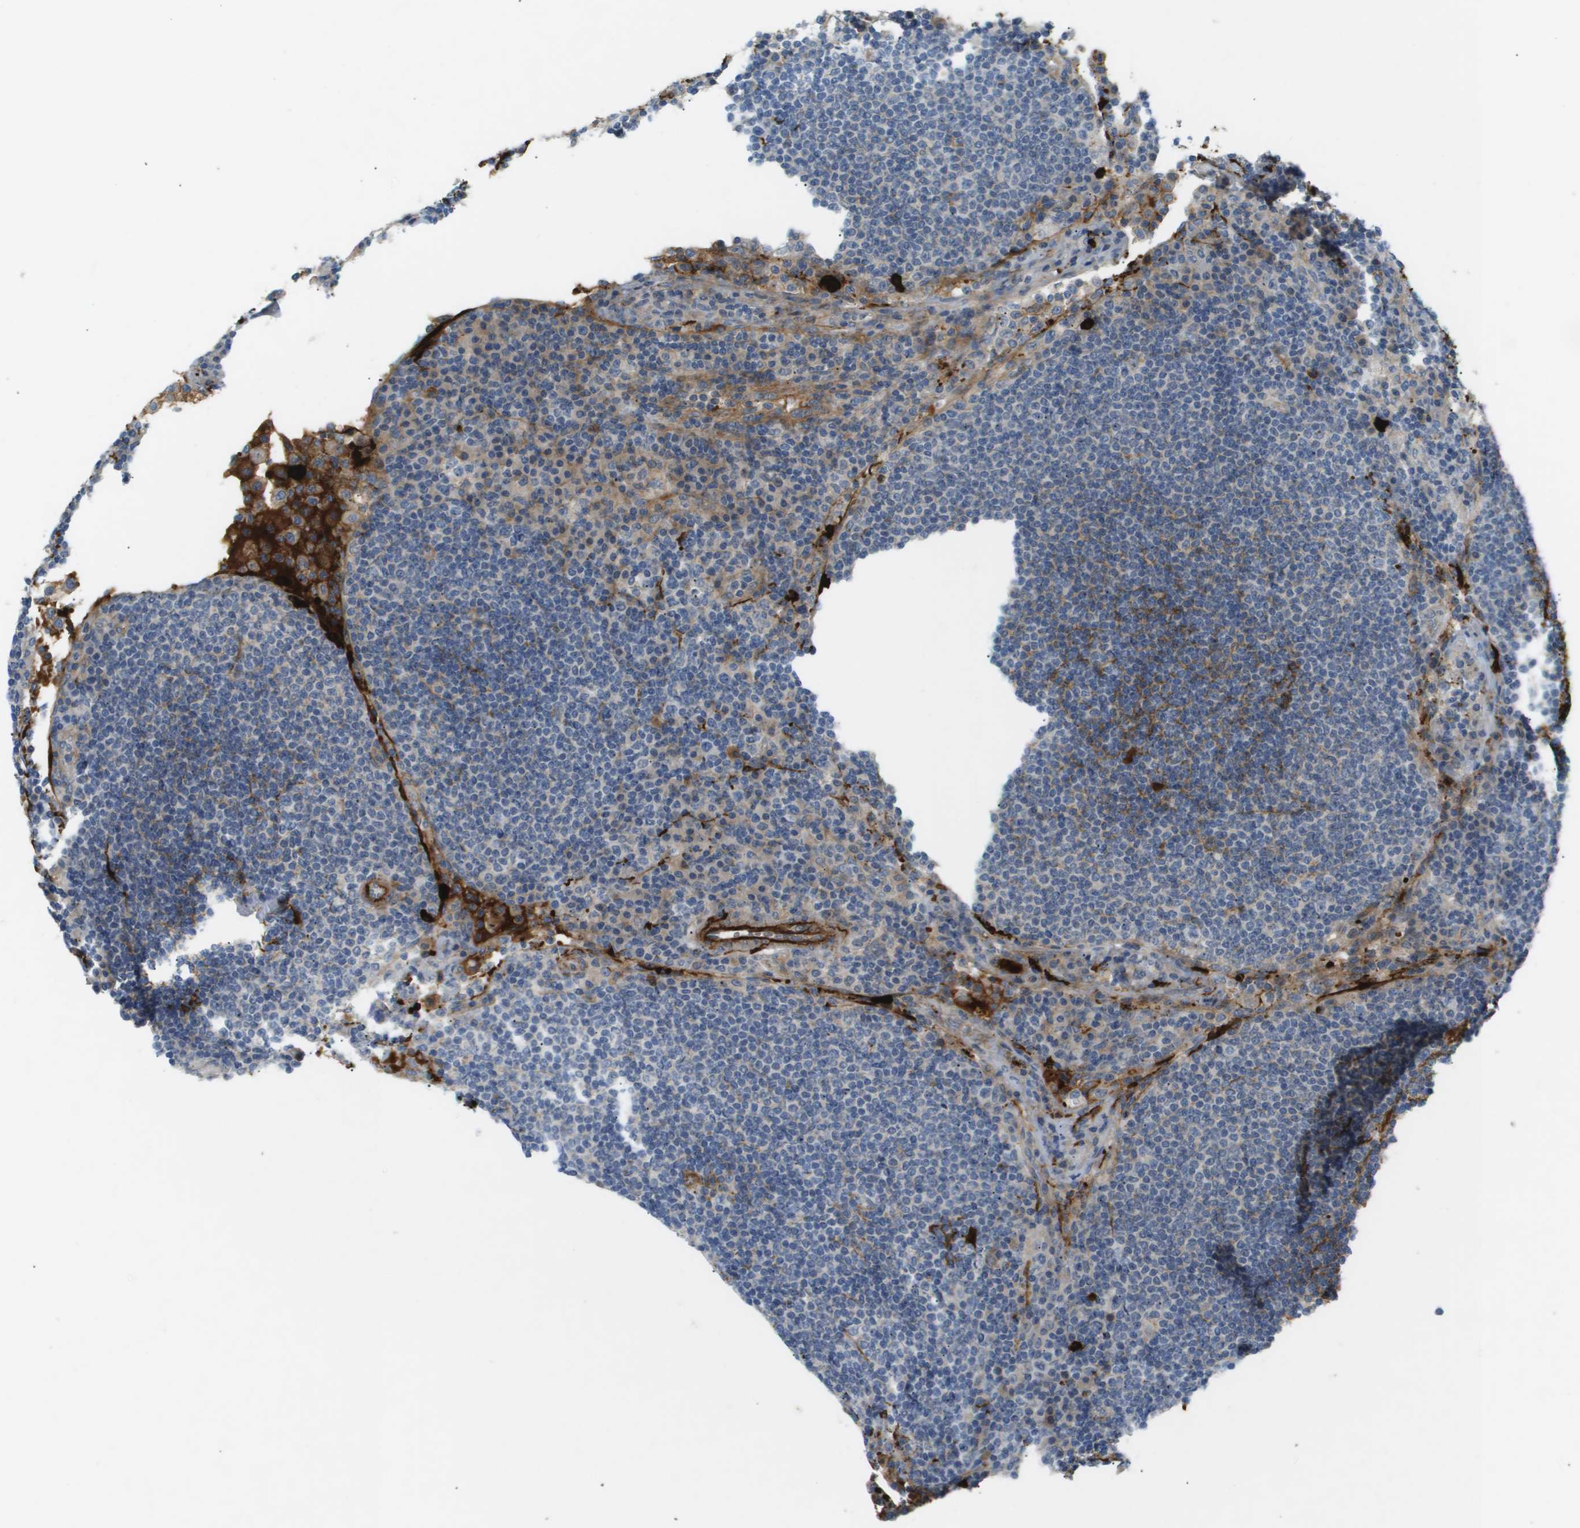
{"staining": {"intensity": "negative", "quantity": "none", "location": "none"}, "tissue": "lymph node", "cell_type": "Non-germinal center cells", "image_type": "normal", "snomed": [{"axis": "morphology", "description": "Normal tissue, NOS"}, {"axis": "topography", "description": "Lymph node"}], "caption": "Immunohistochemistry of benign lymph node shows no expression in non-germinal center cells.", "gene": "VTN", "patient": {"sex": "female", "age": 53}}